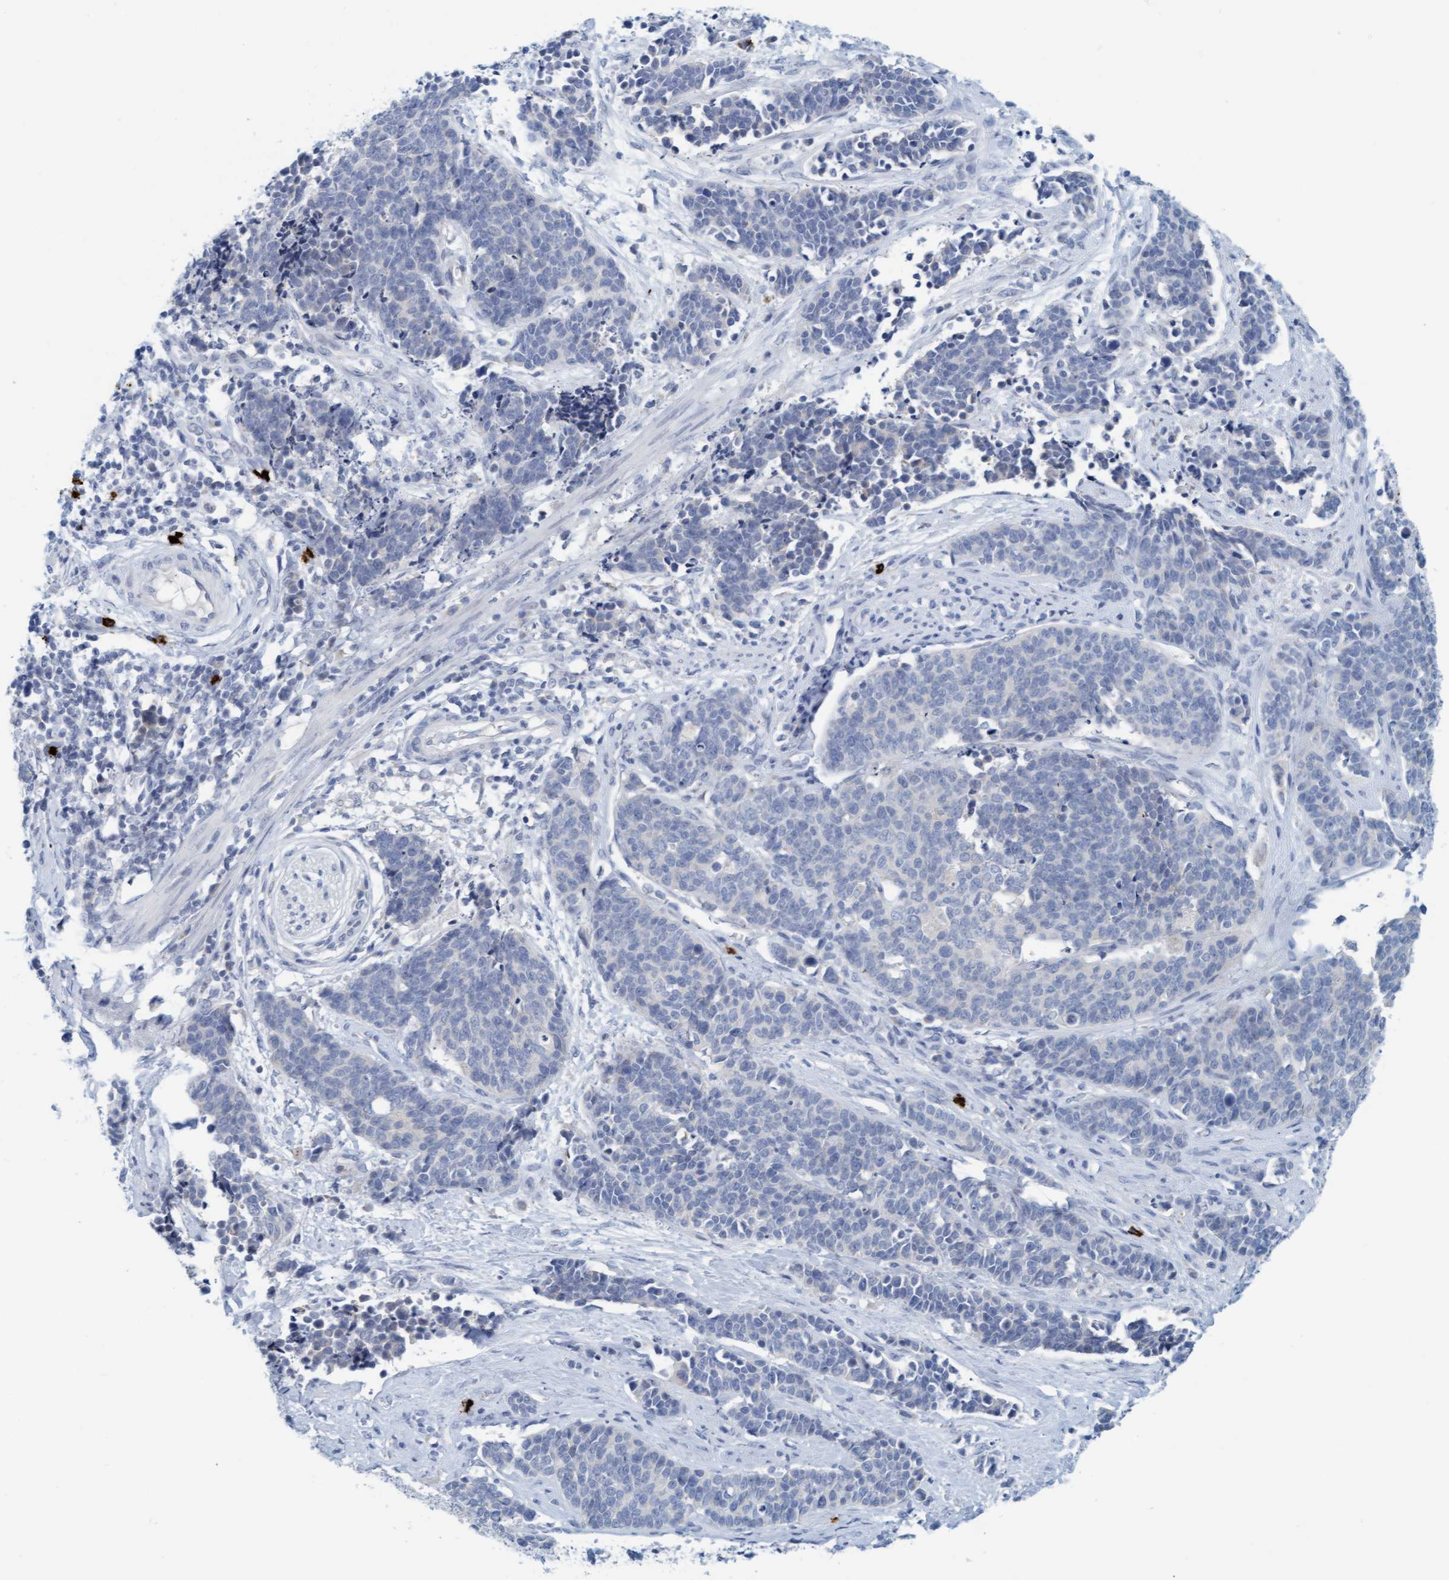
{"staining": {"intensity": "negative", "quantity": "none", "location": "none"}, "tissue": "cervical cancer", "cell_type": "Tumor cells", "image_type": "cancer", "snomed": [{"axis": "morphology", "description": "Squamous cell carcinoma, NOS"}, {"axis": "topography", "description": "Cervix"}], "caption": "Squamous cell carcinoma (cervical) was stained to show a protein in brown. There is no significant positivity in tumor cells. Nuclei are stained in blue.", "gene": "CPA3", "patient": {"sex": "female", "age": 35}}